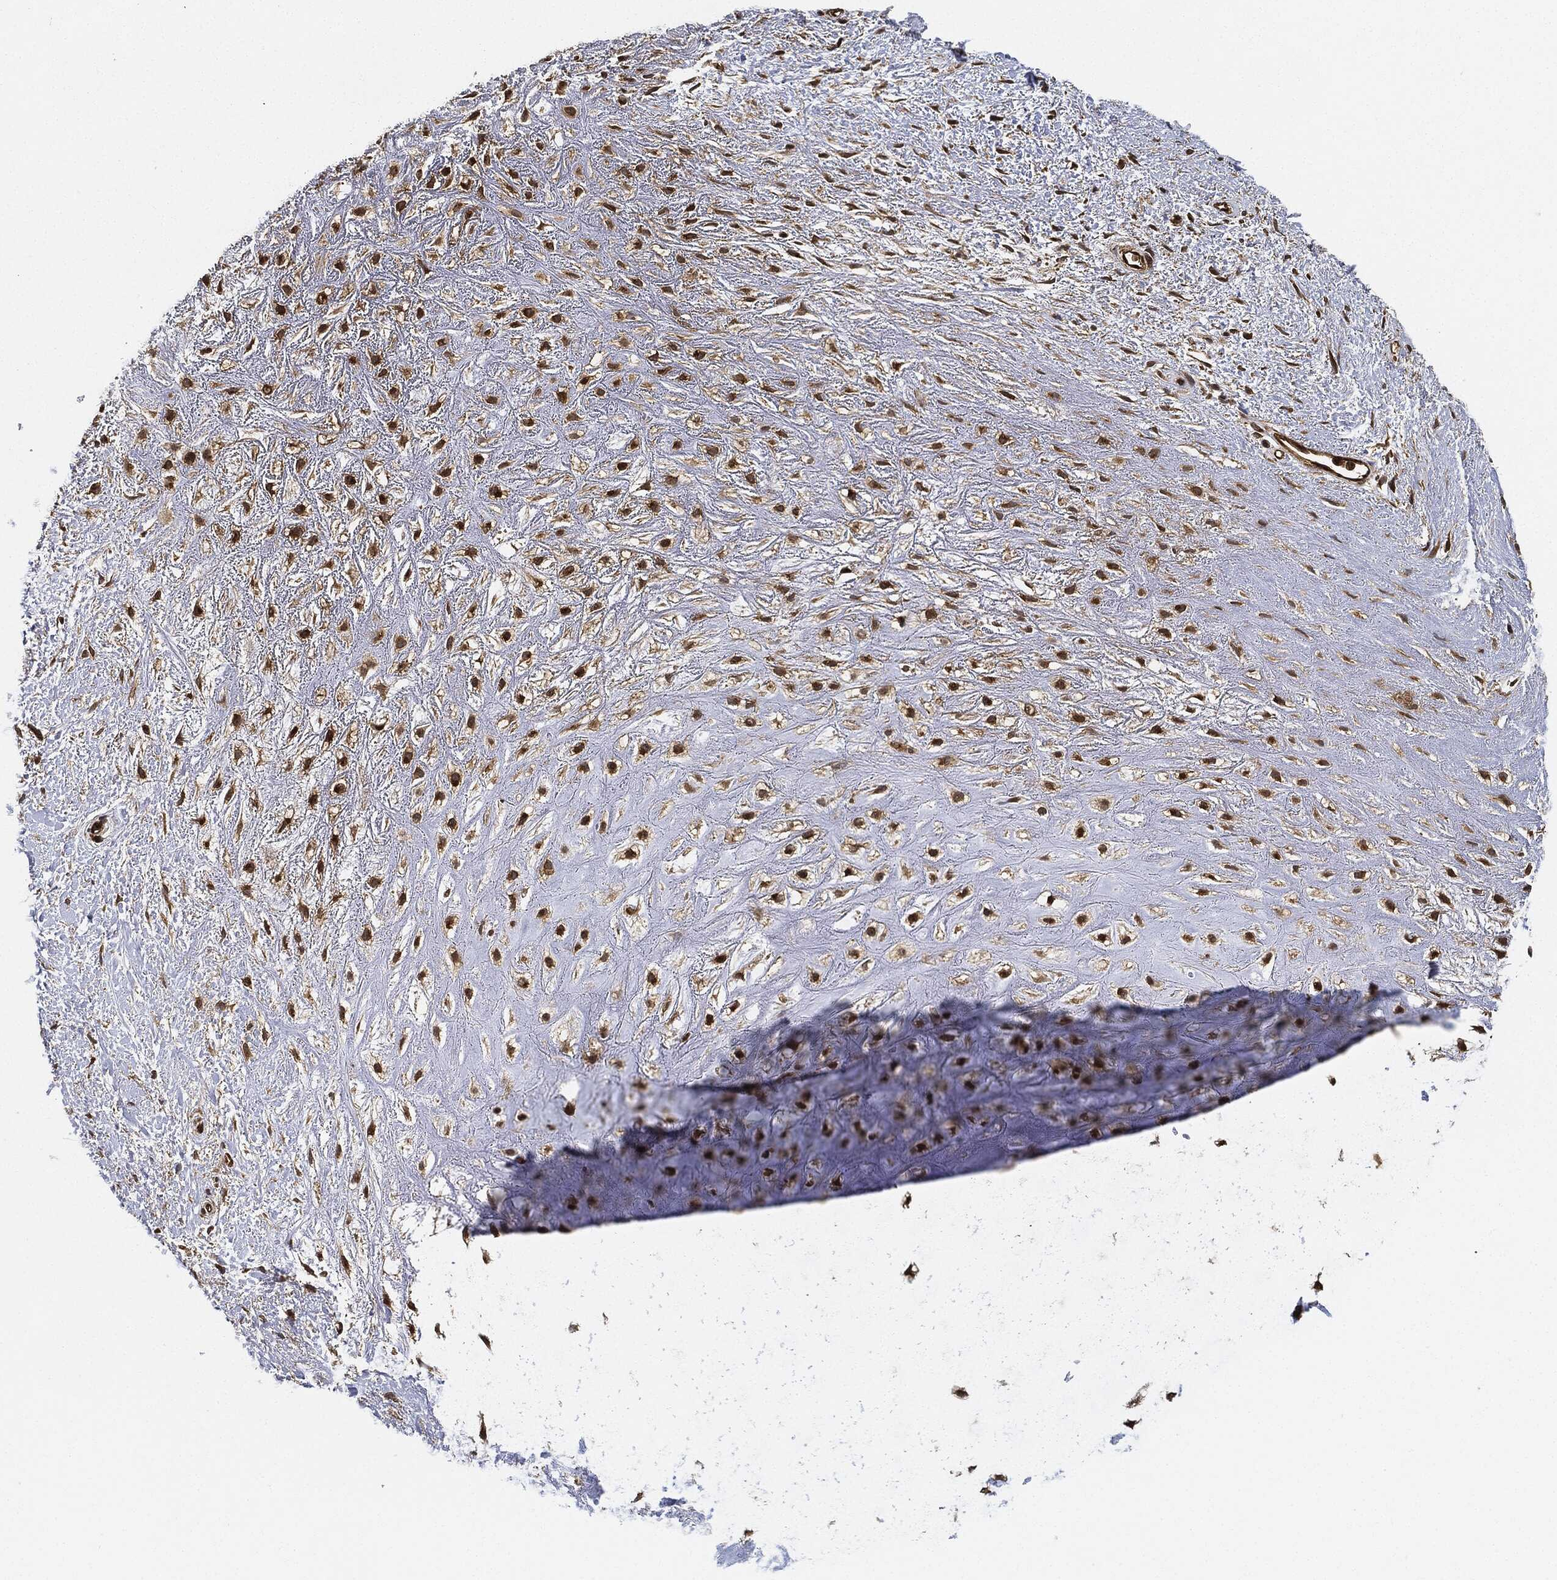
{"staining": {"intensity": "moderate", "quantity": ">75%", "location": "cytoplasmic/membranous"}, "tissue": "soft tissue", "cell_type": "Chondrocytes", "image_type": "normal", "snomed": [{"axis": "morphology", "description": "Normal tissue, NOS"}, {"axis": "morphology", "description": "Squamous cell carcinoma, NOS"}, {"axis": "topography", "description": "Cartilage tissue"}, {"axis": "topography", "description": "Head-Neck"}], "caption": "Brown immunohistochemical staining in benign human soft tissue displays moderate cytoplasmic/membranous staining in about >75% of chondrocytes. Using DAB (brown) and hematoxylin (blue) stains, captured at high magnification using brightfield microscopy.", "gene": "CEP290", "patient": {"sex": "male", "age": 62}}